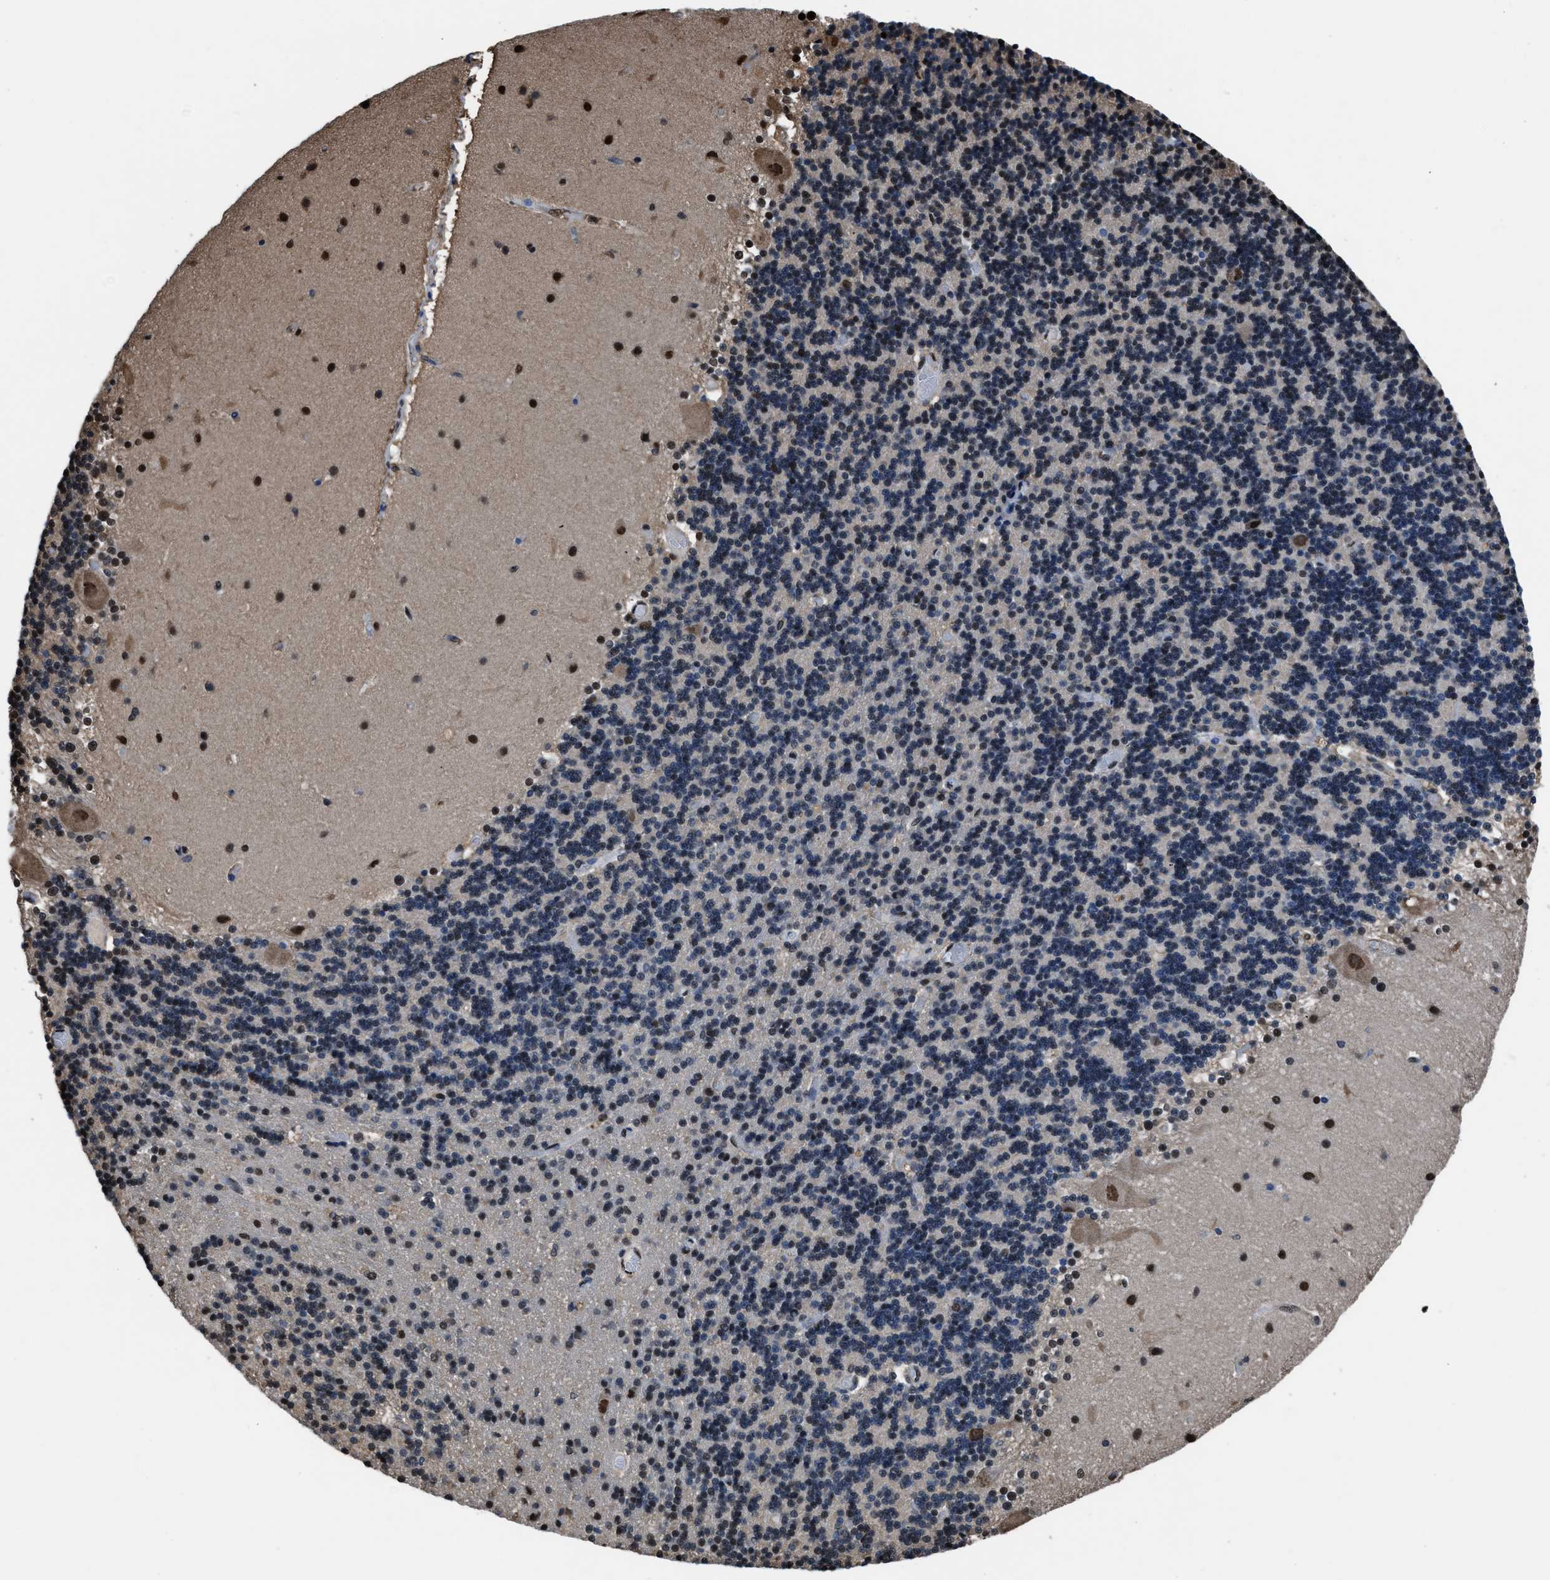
{"staining": {"intensity": "moderate", "quantity": "<25%", "location": "nuclear"}, "tissue": "cerebellum", "cell_type": "Cells in granular layer", "image_type": "normal", "snomed": [{"axis": "morphology", "description": "Normal tissue, NOS"}, {"axis": "topography", "description": "Cerebellum"}], "caption": "Cerebellum stained with immunohistochemistry (IHC) exhibits moderate nuclear positivity in approximately <25% of cells in granular layer.", "gene": "FNTA", "patient": {"sex": "female", "age": 54}}